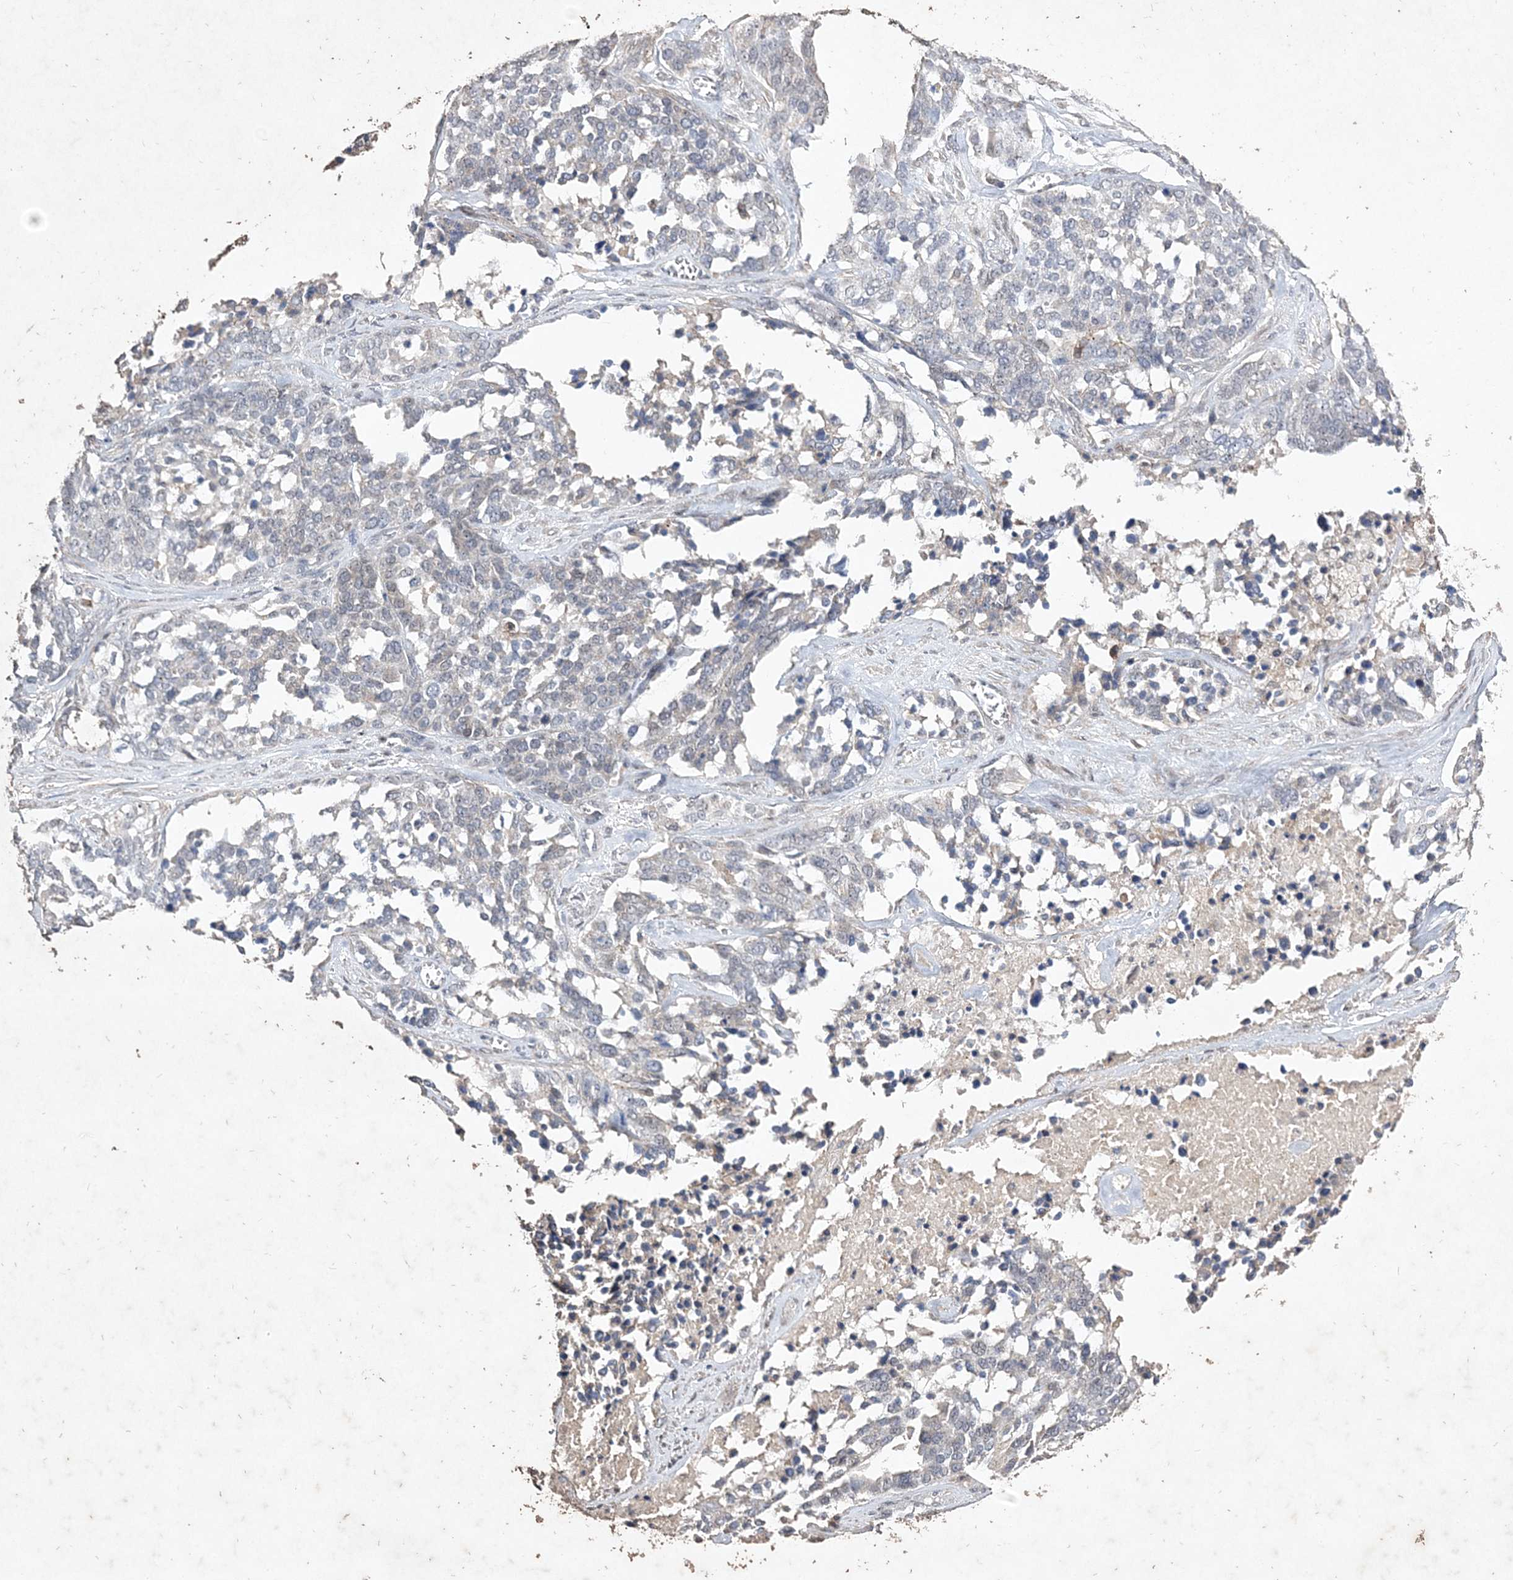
{"staining": {"intensity": "negative", "quantity": "none", "location": "none"}, "tissue": "ovarian cancer", "cell_type": "Tumor cells", "image_type": "cancer", "snomed": [{"axis": "morphology", "description": "Cystadenocarcinoma, serous, NOS"}, {"axis": "topography", "description": "Ovary"}], "caption": "A histopathology image of ovarian cancer stained for a protein shows no brown staining in tumor cells. (DAB immunohistochemistry with hematoxylin counter stain).", "gene": "C3orf38", "patient": {"sex": "female", "age": 44}}